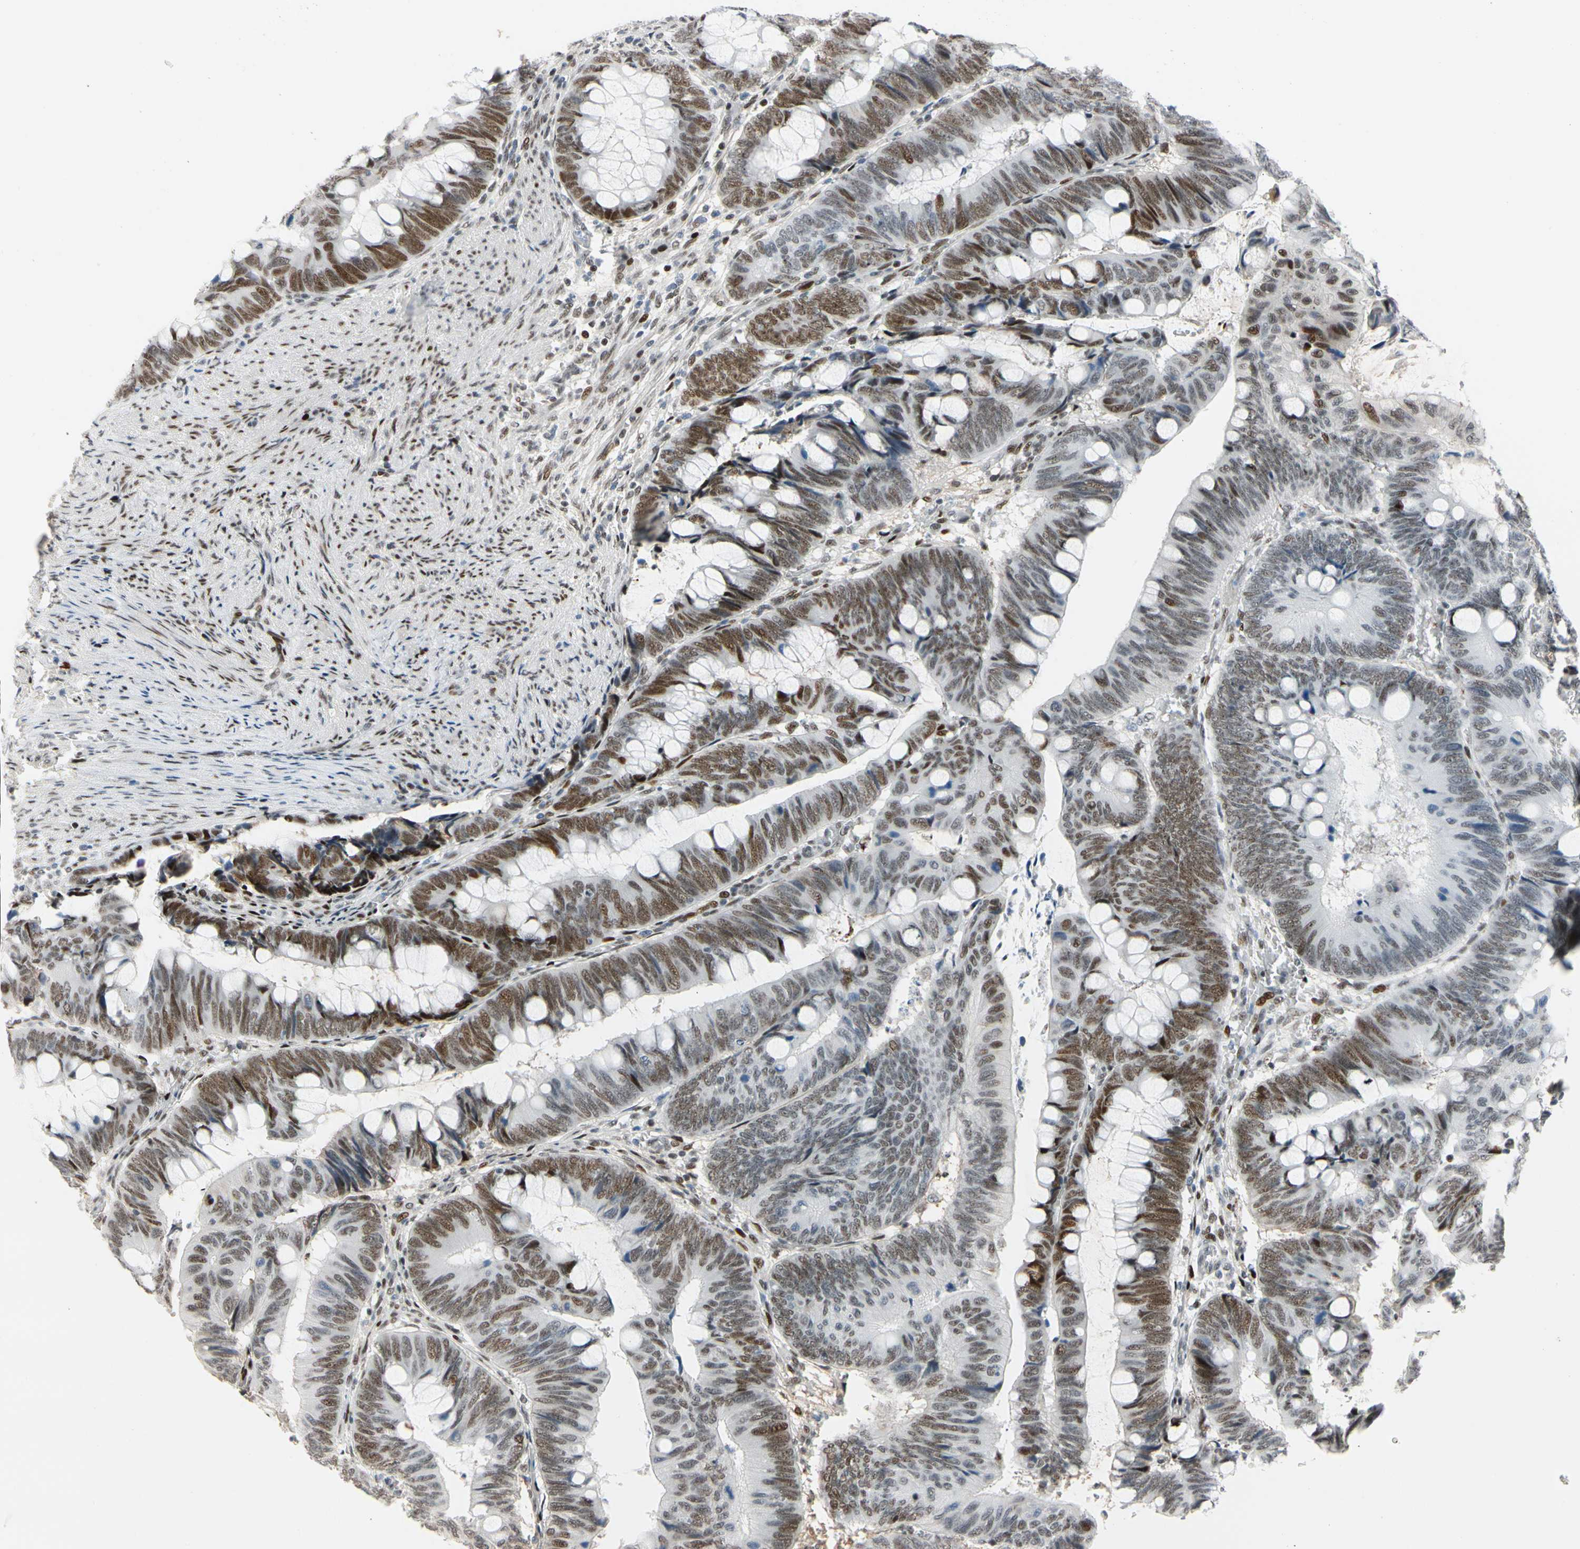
{"staining": {"intensity": "moderate", "quantity": ">75%", "location": "nuclear"}, "tissue": "colorectal cancer", "cell_type": "Tumor cells", "image_type": "cancer", "snomed": [{"axis": "morphology", "description": "Normal tissue, NOS"}, {"axis": "morphology", "description": "Adenocarcinoma, NOS"}, {"axis": "topography", "description": "Rectum"}, {"axis": "topography", "description": "Peripheral nerve tissue"}], "caption": "An image of colorectal adenocarcinoma stained for a protein exhibits moderate nuclear brown staining in tumor cells. The staining is performed using DAB brown chromogen to label protein expression. The nuclei are counter-stained blue using hematoxylin.", "gene": "FOXO3", "patient": {"sex": "male", "age": 92}}